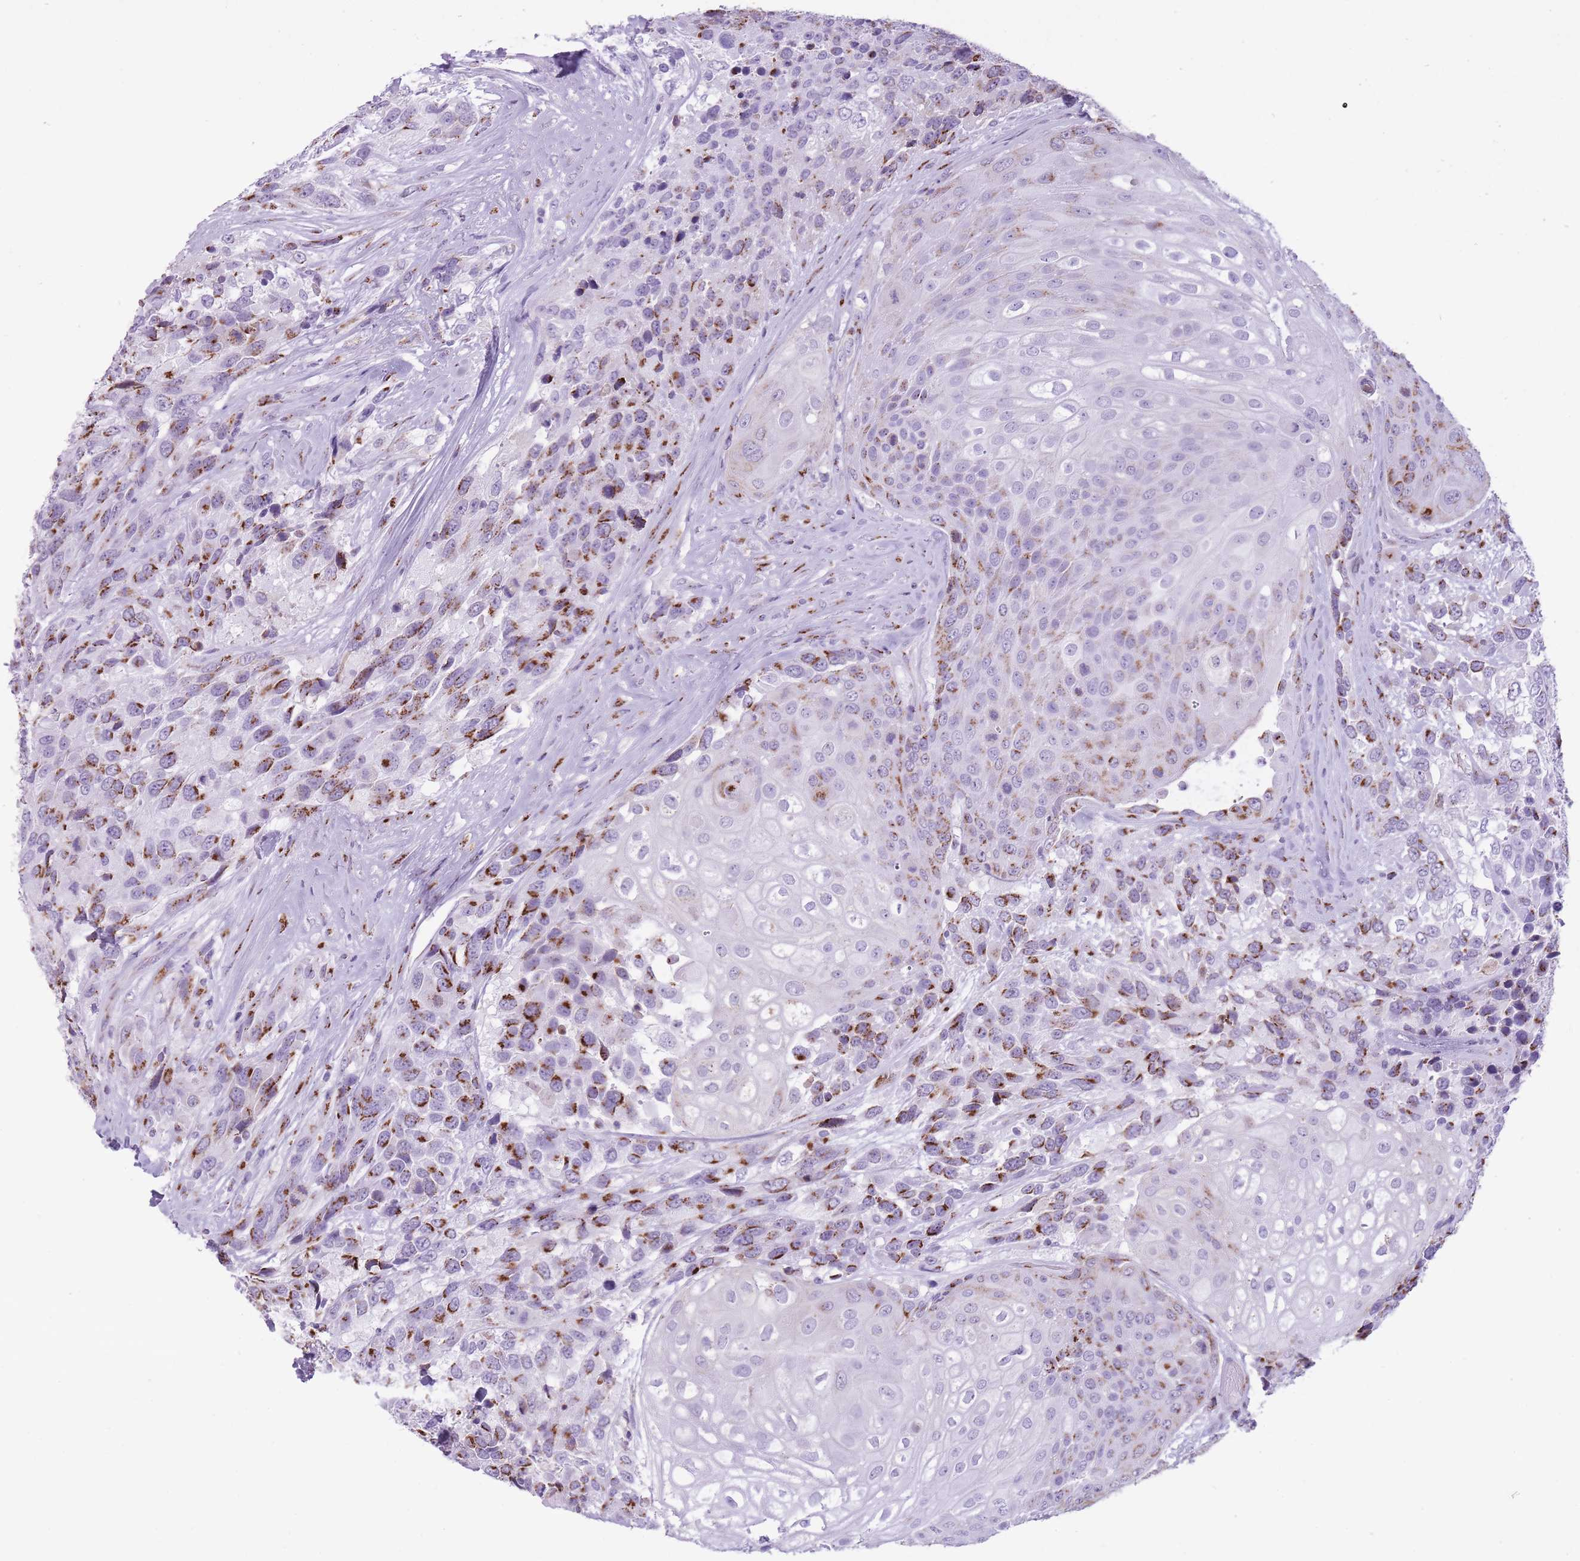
{"staining": {"intensity": "strong", "quantity": "25%-75%", "location": "cytoplasmic/membranous"}, "tissue": "urothelial cancer", "cell_type": "Tumor cells", "image_type": "cancer", "snomed": [{"axis": "morphology", "description": "Urothelial carcinoma, High grade"}, {"axis": "topography", "description": "Urinary bladder"}], "caption": "Urothelial cancer tissue displays strong cytoplasmic/membranous positivity in about 25%-75% of tumor cells", "gene": "B4GALT2", "patient": {"sex": "female", "age": 70}}